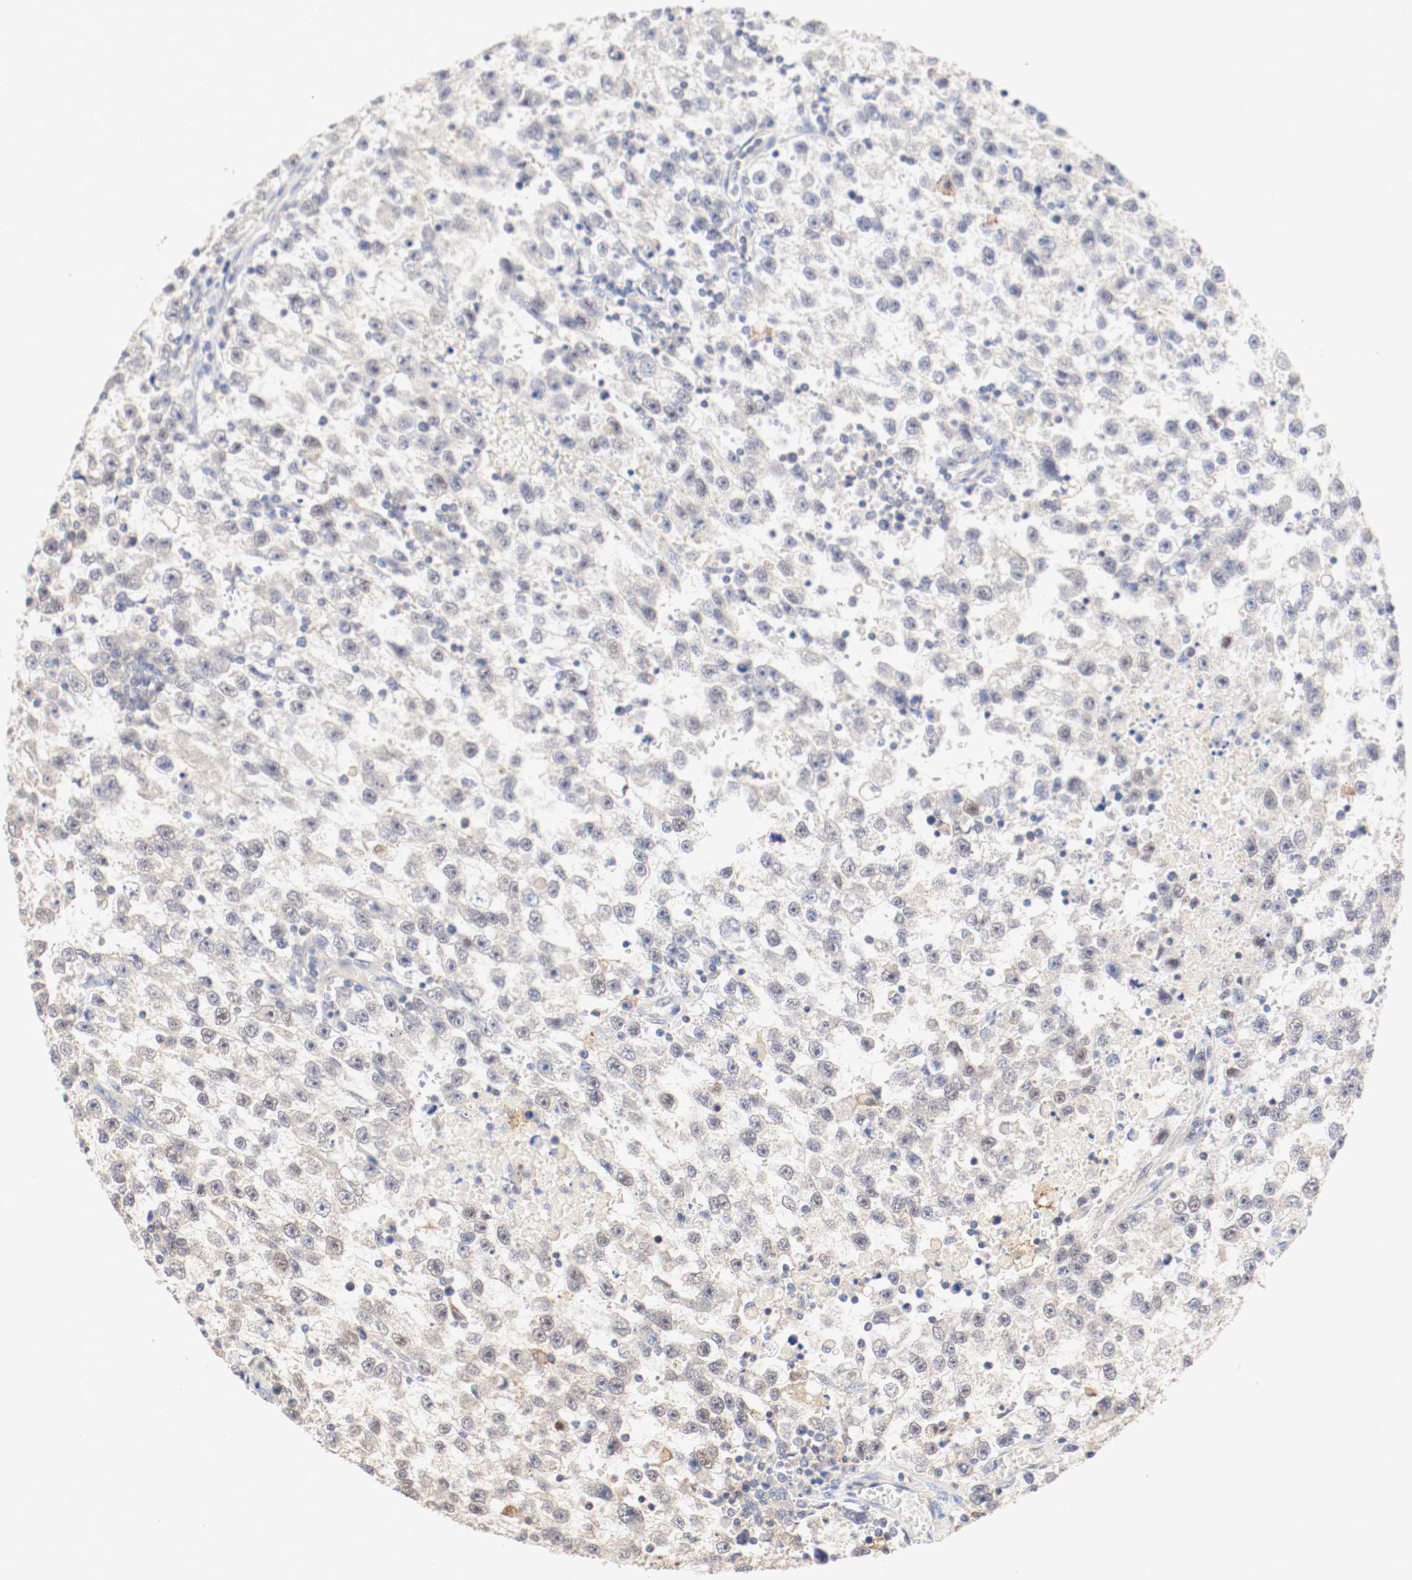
{"staining": {"intensity": "moderate", "quantity": "25%-75%", "location": "cytoplasmic/membranous"}, "tissue": "testis cancer", "cell_type": "Tumor cells", "image_type": "cancer", "snomed": [{"axis": "morphology", "description": "Seminoma, NOS"}, {"axis": "topography", "description": "Testis"}], "caption": "Testis seminoma tissue displays moderate cytoplasmic/membranous expression in approximately 25%-75% of tumor cells, visualized by immunohistochemistry.", "gene": "GIT1", "patient": {"sex": "male", "age": 33}}